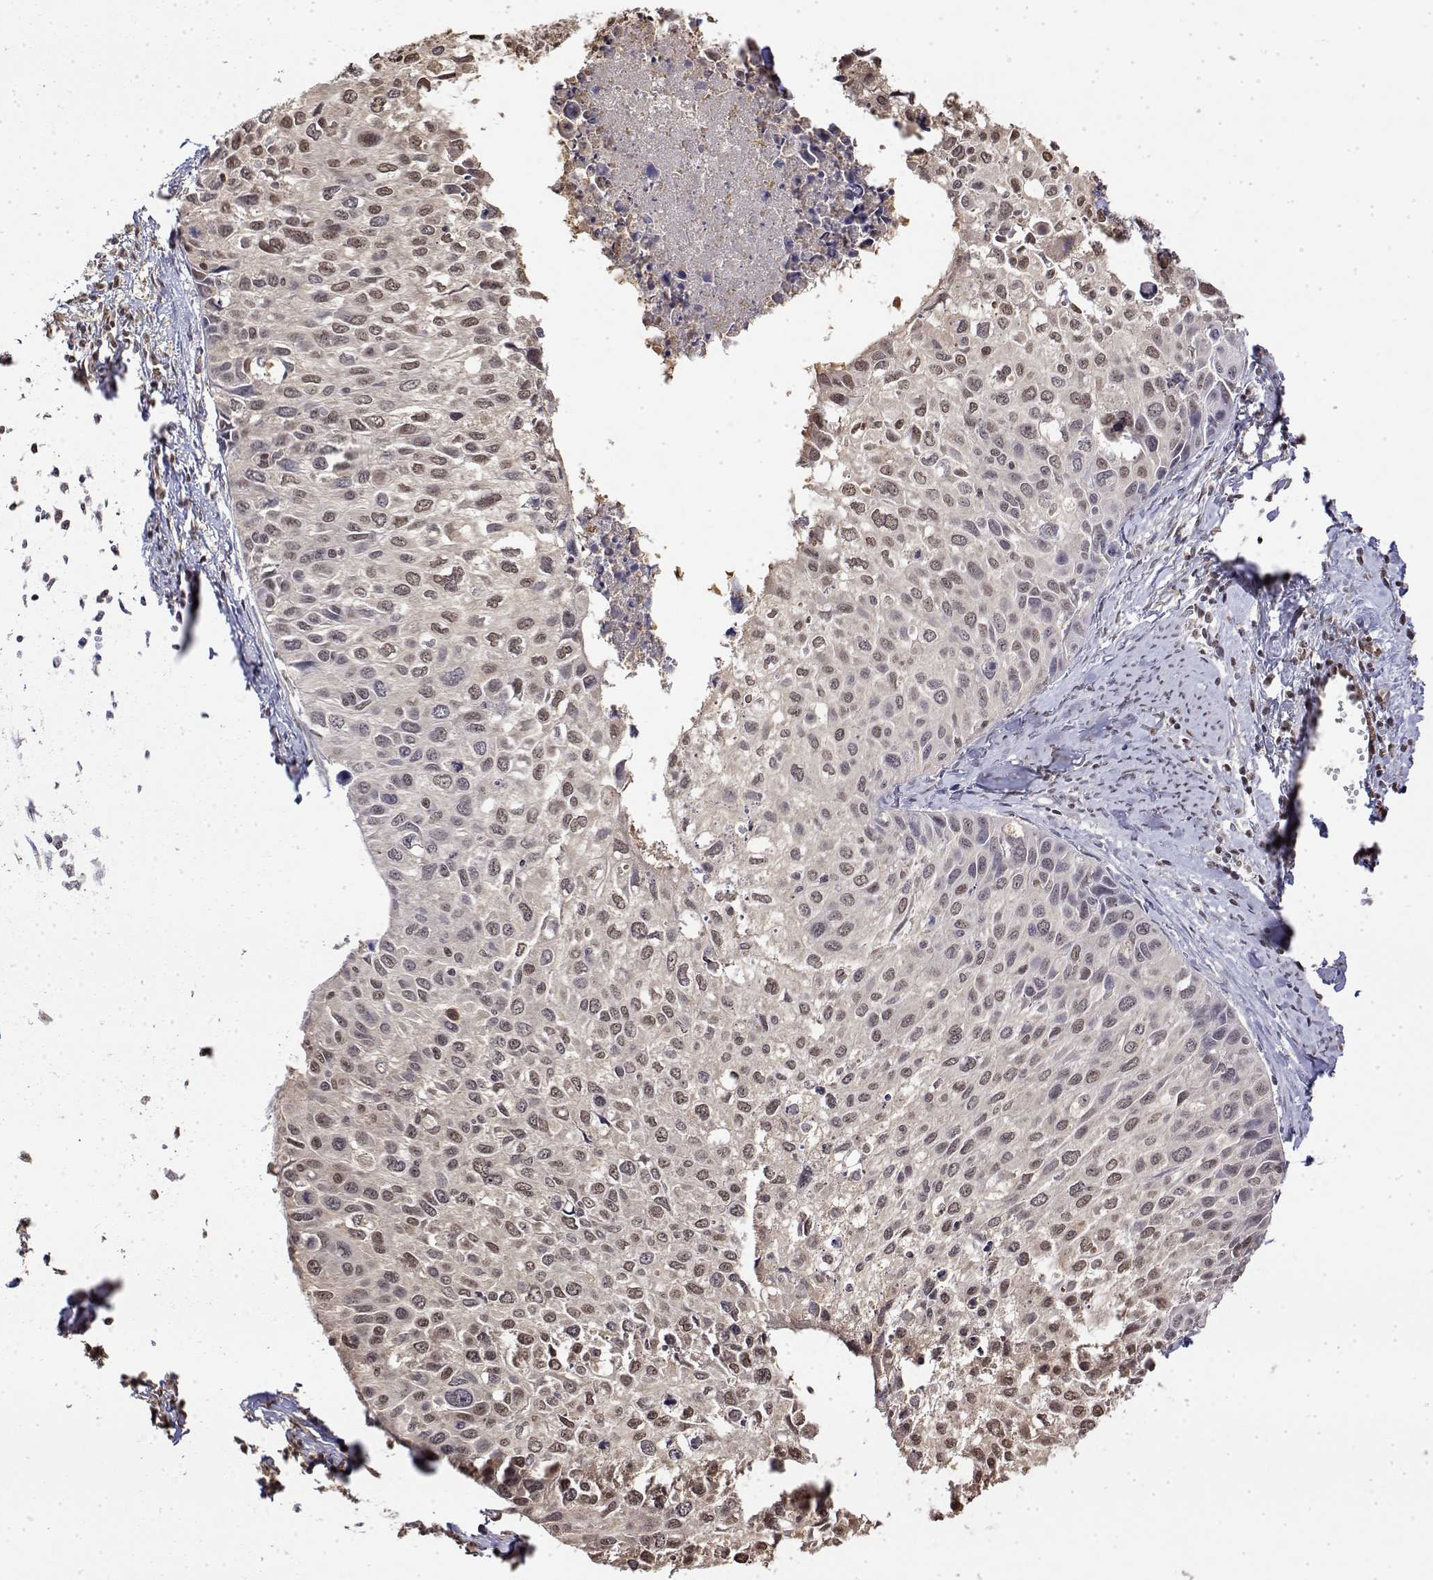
{"staining": {"intensity": "weak", "quantity": ">75%", "location": "nuclear"}, "tissue": "cervical cancer", "cell_type": "Tumor cells", "image_type": "cancer", "snomed": [{"axis": "morphology", "description": "Squamous cell carcinoma, NOS"}, {"axis": "topography", "description": "Cervix"}], "caption": "Weak nuclear positivity for a protein is present in approximately >75% of tumor cells of cervical cancer (squamous cell carcinoma) using IHC.", "gene": "TPI1", "patient": {"sex": "female", "age": 50}}